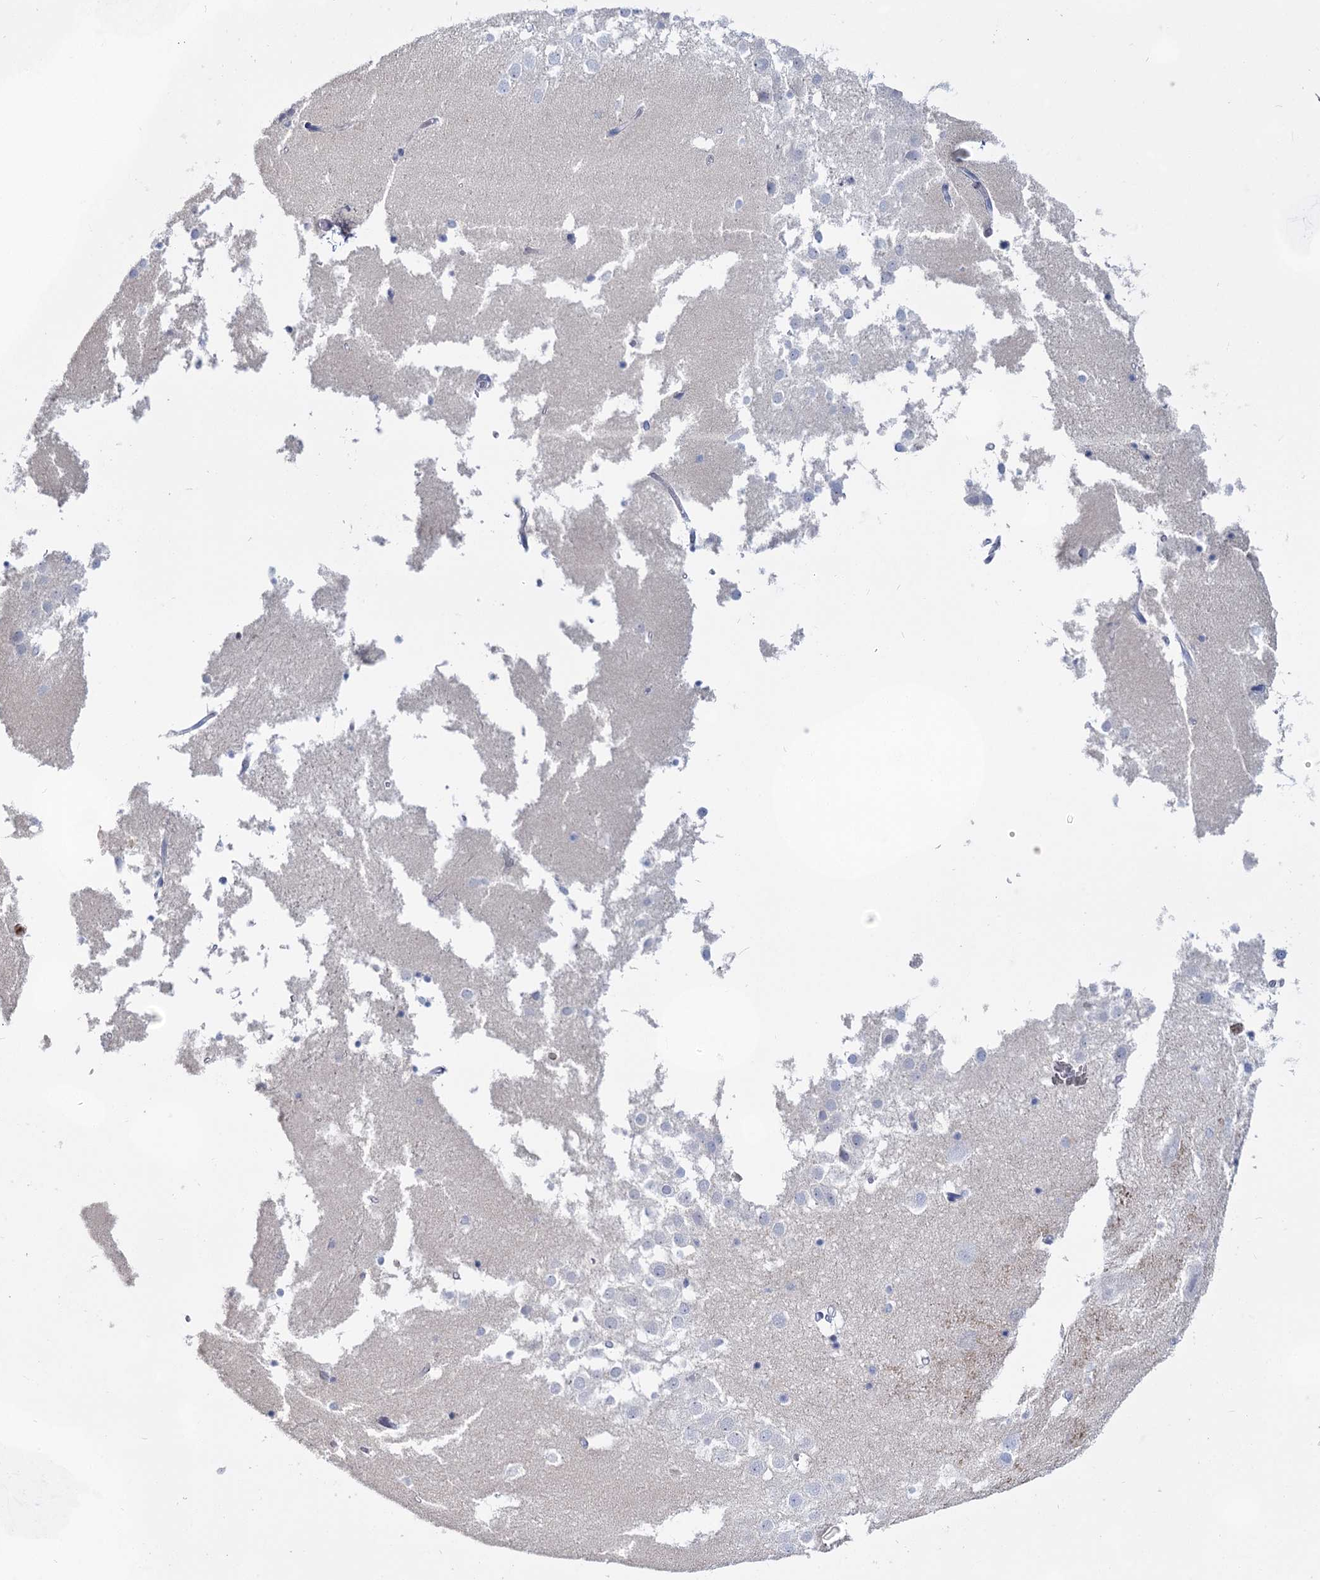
{"staining": {"intensity": "negative", "quantity": "none", "location": "none"}, "tissue": "hippocampus", "cell_type": "Glial cells", "image_type": "normal", "snomed": [{"axis": "morphology", "description": "Normal tissue, NOS"}, {"axis": "topography", "description": "Hippocampus"}], "caption": "Micrograph shows no significant protein positivity in glial cells of benign hippocampus.", "gene": "SLC17A2", "patient": {"sex": "female", "age": 52}}